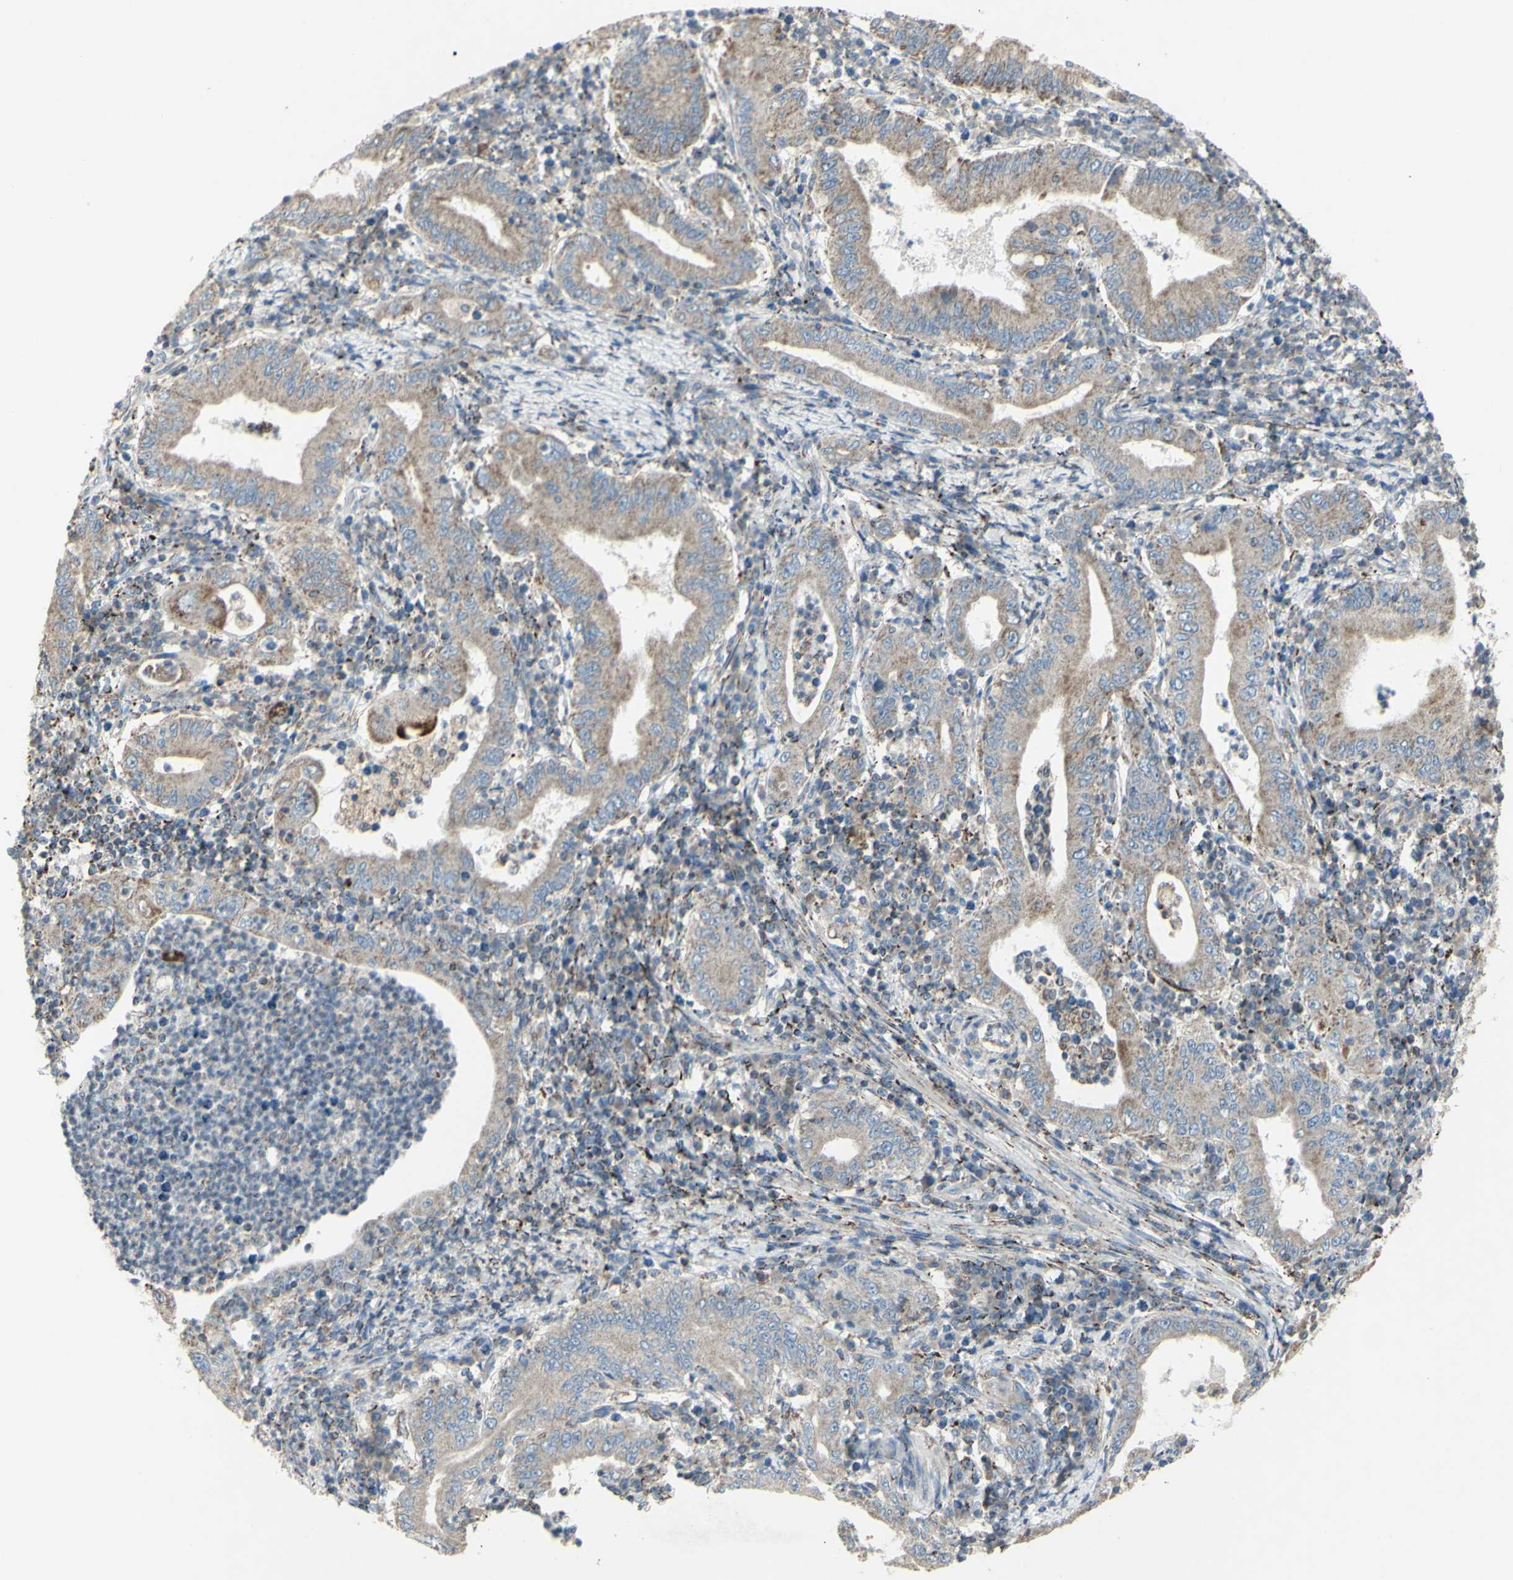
{"staining": {"intensity": "weak", "quantity": ">75%", "location": "cytoplasmic/membranous"}, "tissue": "stomach cancer", "cell_type": "Tumor cells", "image_type": "cancer", "snomed": [{"axis": "morphology", "description": "Normal tissue, NOS"}, {"axis": "morphology", "description": "Adenocarcinoma, NOS"}, {"axis": "topography", "description": "Esophagus"}, {"axis": "topography", "description": "Stomach, upper"}, {"axis": "topography", "description": "Peripheral nerve tissue"}], "caption": "A brown stain highlights weak cytoplasmic/membranous staining of a protein in stomach adenocarcinoma tumor cells.", "gene": "CNTNAP1", "patient": {"sex": "male", "age": 62}}